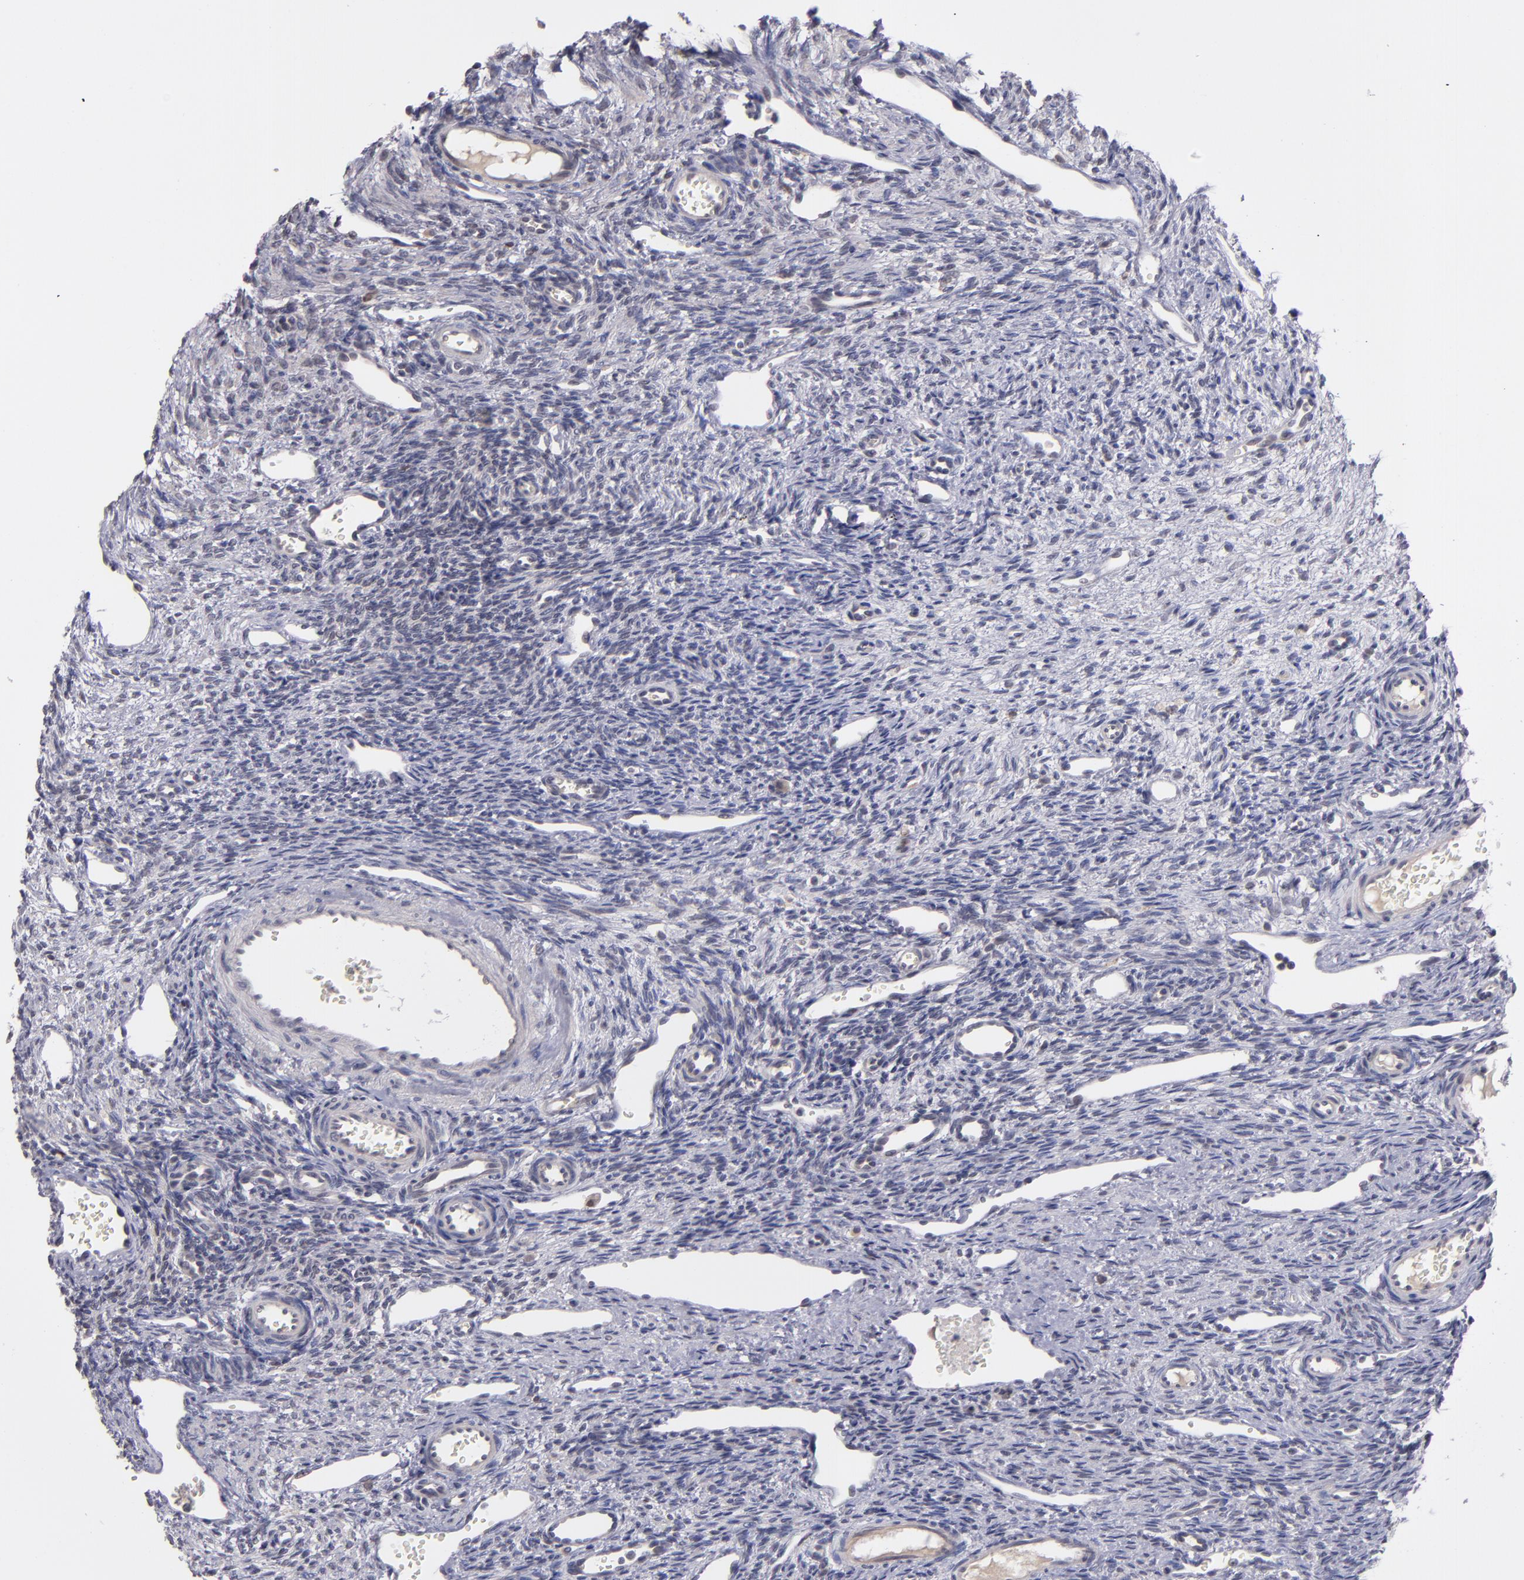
{"staining": {"intensity": "strong", "quantity": "<25%", "location": "nuclear"}, "tissue": "ovary", "cell_type": "Follicle cells", "image_type": "normal", "snomed": [{"axis": "morphology", "description": "Normal tissue, NOS"}, {"axis": "topography", "description": "Ovary"}], "caption": "Immunohistochemical staining of normal ovary reveals medium levels of strong nuclear staining in approximately <25% of follicle cells.", "gene": "CDC7", "patient": {"sex": "female", "age": 33}}